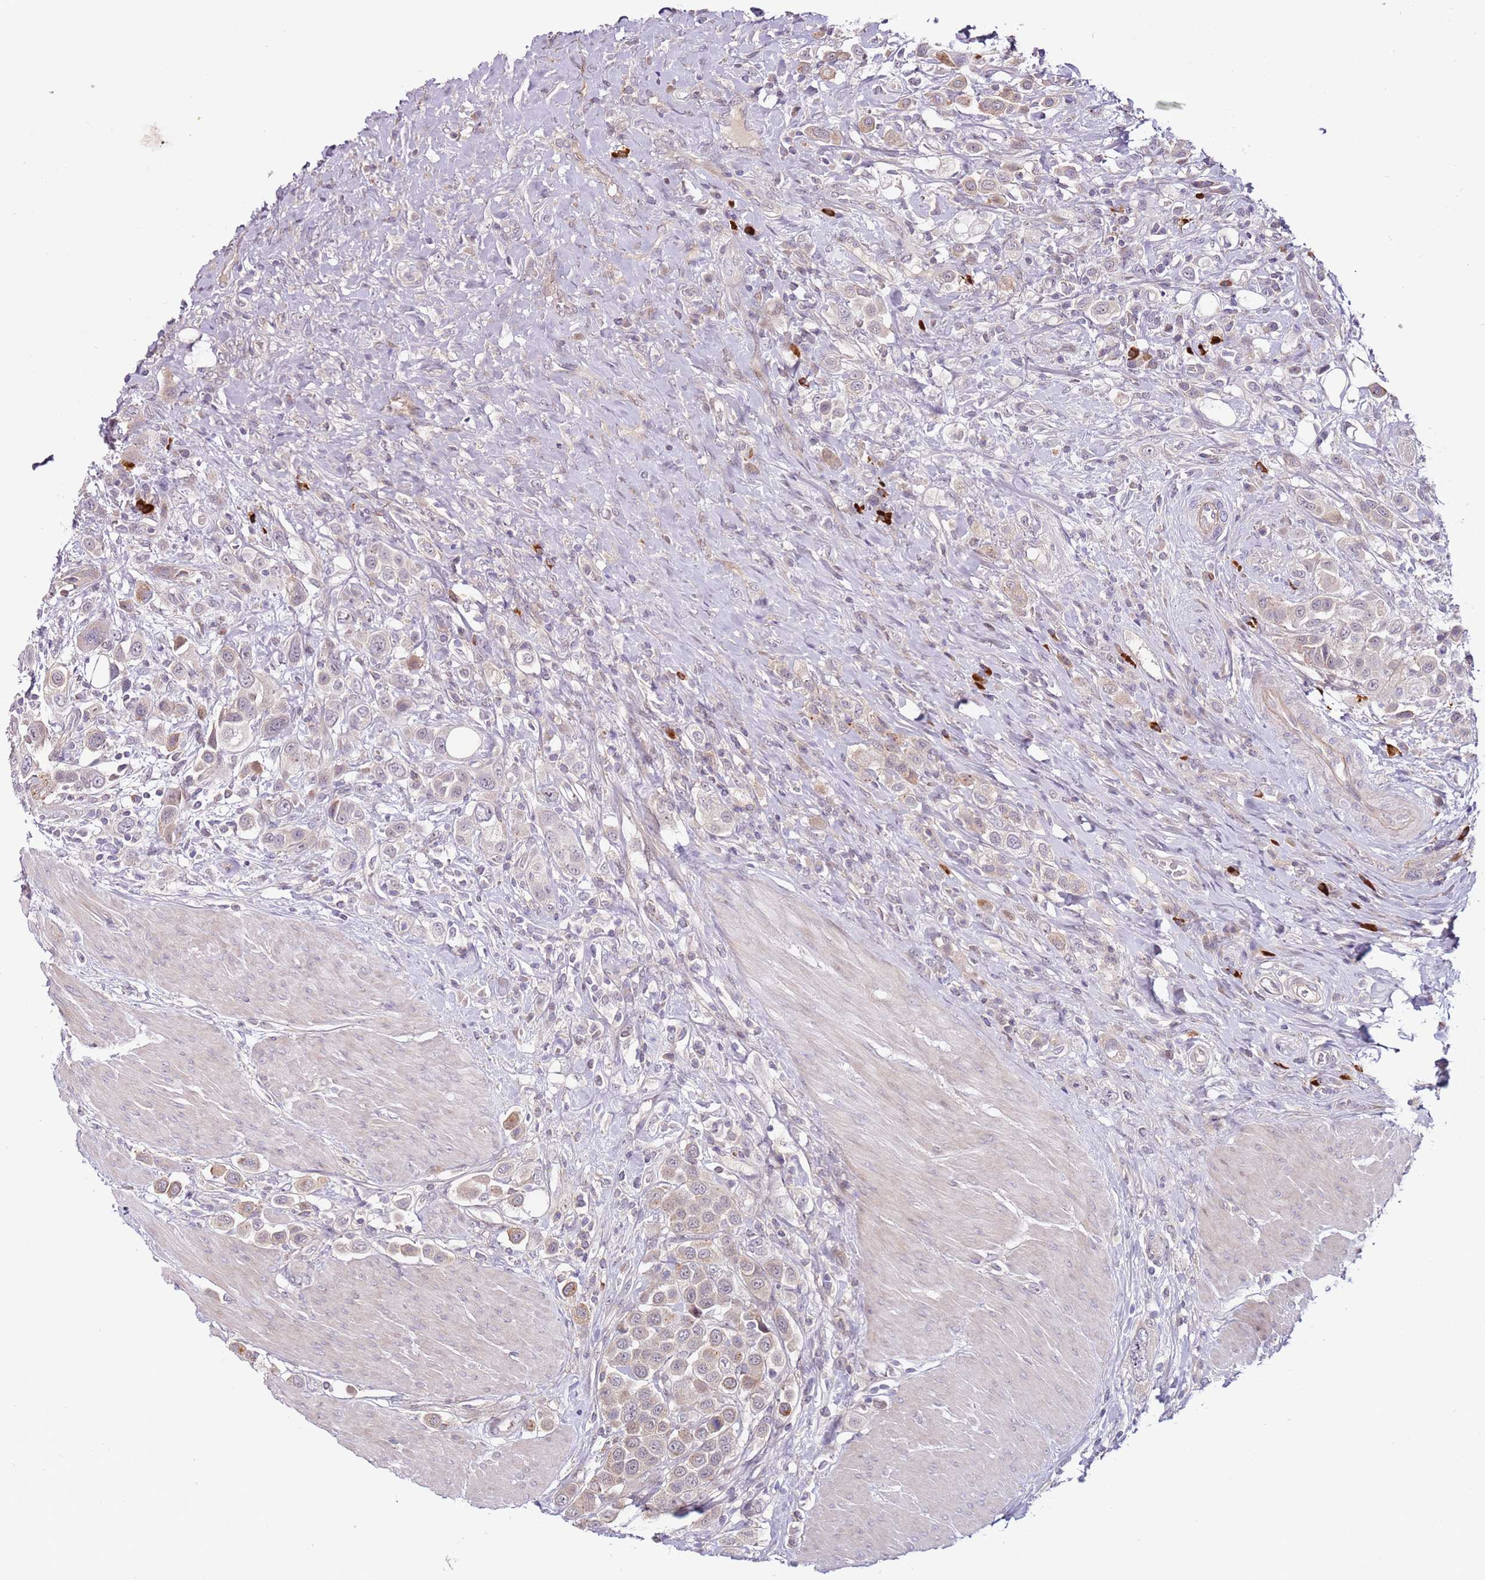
{"staining": {"intensity": "moderate", "quantity": "<25%", "location": "cytoplasmic/membranous"}, "tissue": "urothelial cancer", "cell_type": "Tumor cells", "image_type": "cancer", "snomed": [{"axis": "morphology", "description": "Urothelial carcinoma, High grade"}, {"axis": "topography", "description": "Urinary bladder"}], "caption": "Urothelial cancer was stained to show a protein in brown. There is low levels of moderate cytoplasmic/membranous staining in about <25% of tumor cells.", "gene": "MTG2", "patient": {"sex": "male", "age": 50}}